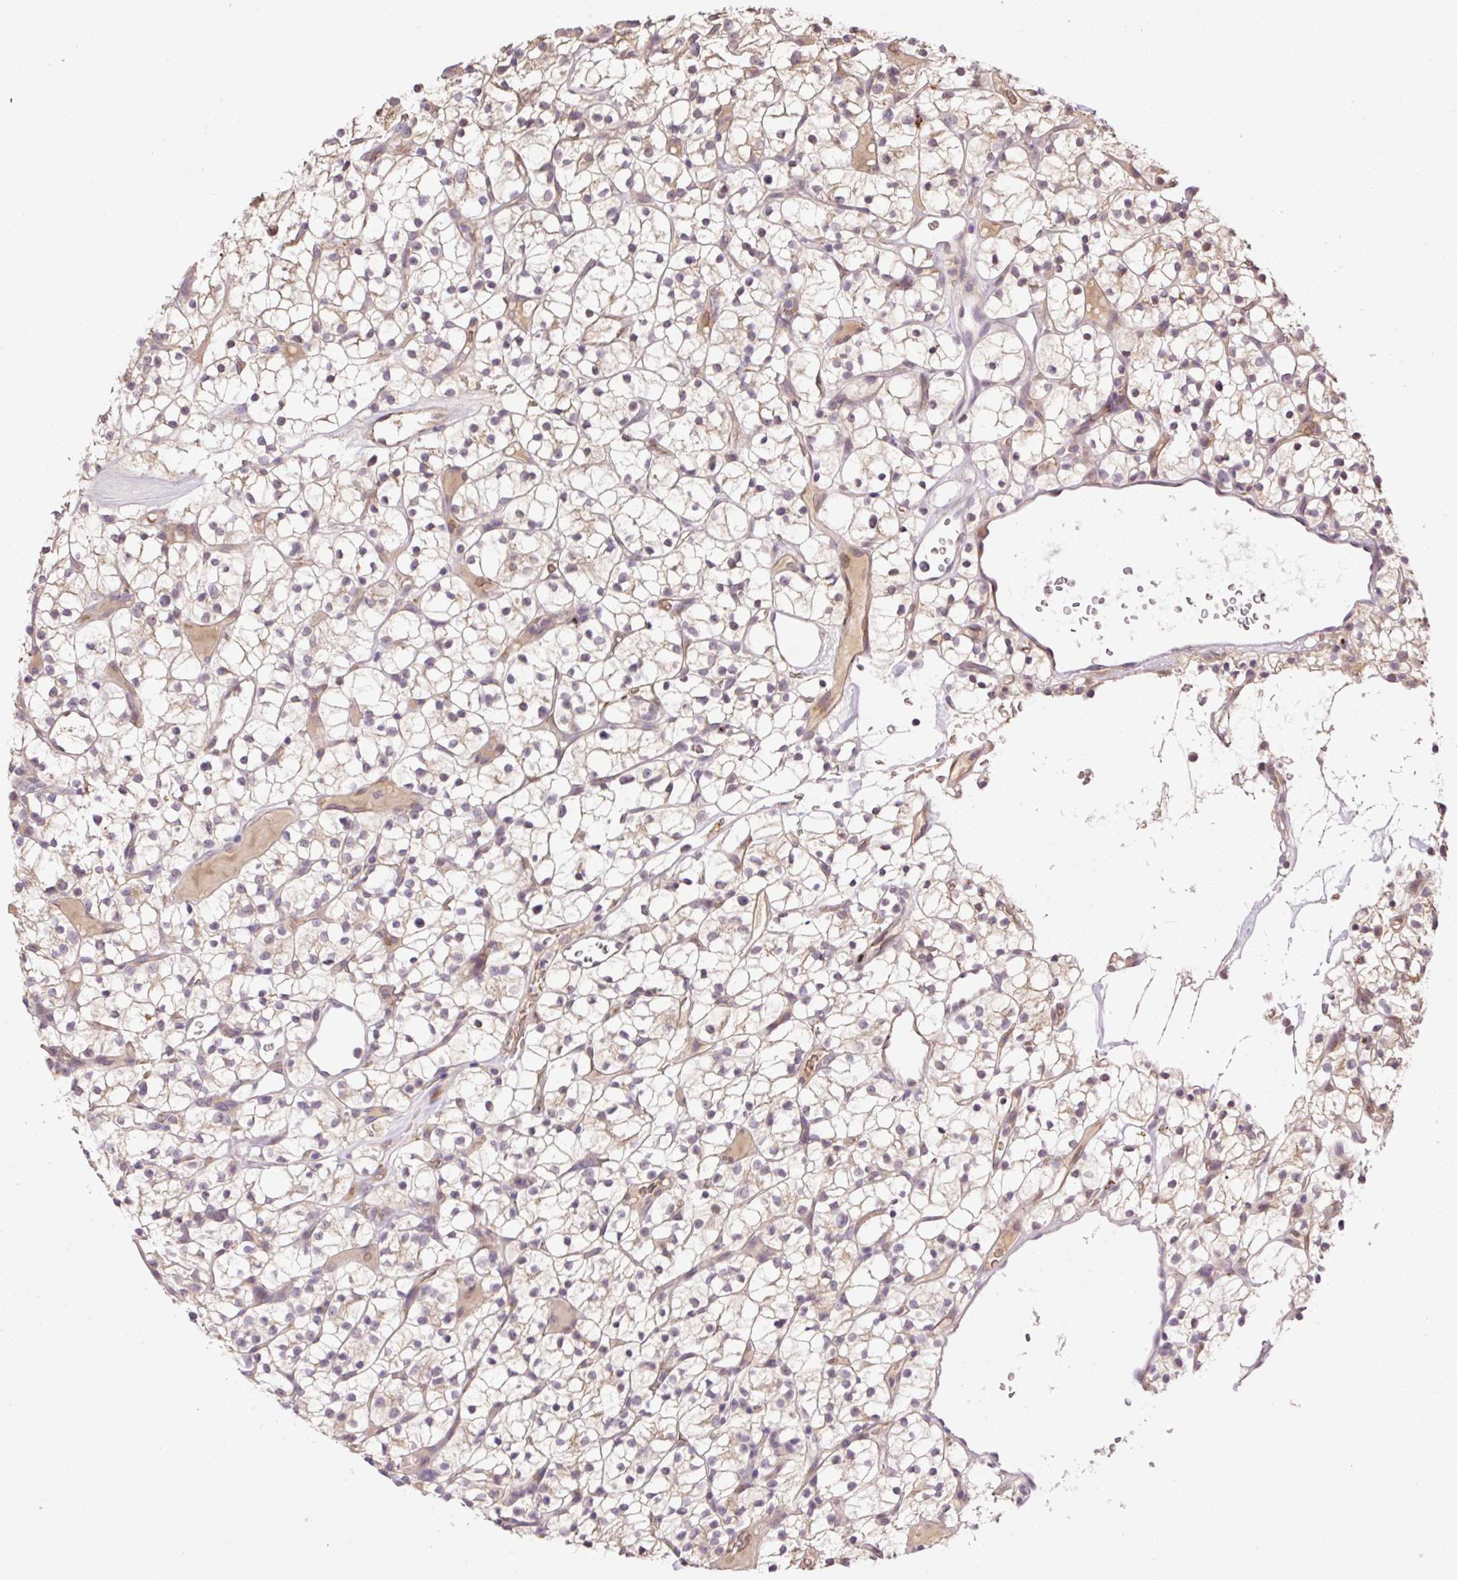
{"staining": {"intensity": "weak", "quantity": "<25%", "location": "cytoplasmic/membranous"}, "tissue": "renal cancer", "cell_type": "Tumor cells", "image_type": "cancer", "snomed": [{"axis": "morphology", "description": "Adenocarcinoma, NOS"}, {"axis": "topography", "description": "Kidney"}], "caption": "Immunohistochemical staining of renal adenocarcinoma demonstrates no significant expression in tumor cells.", "gene": "HABP4", "patient": {"sex": "female", "age": 64}}